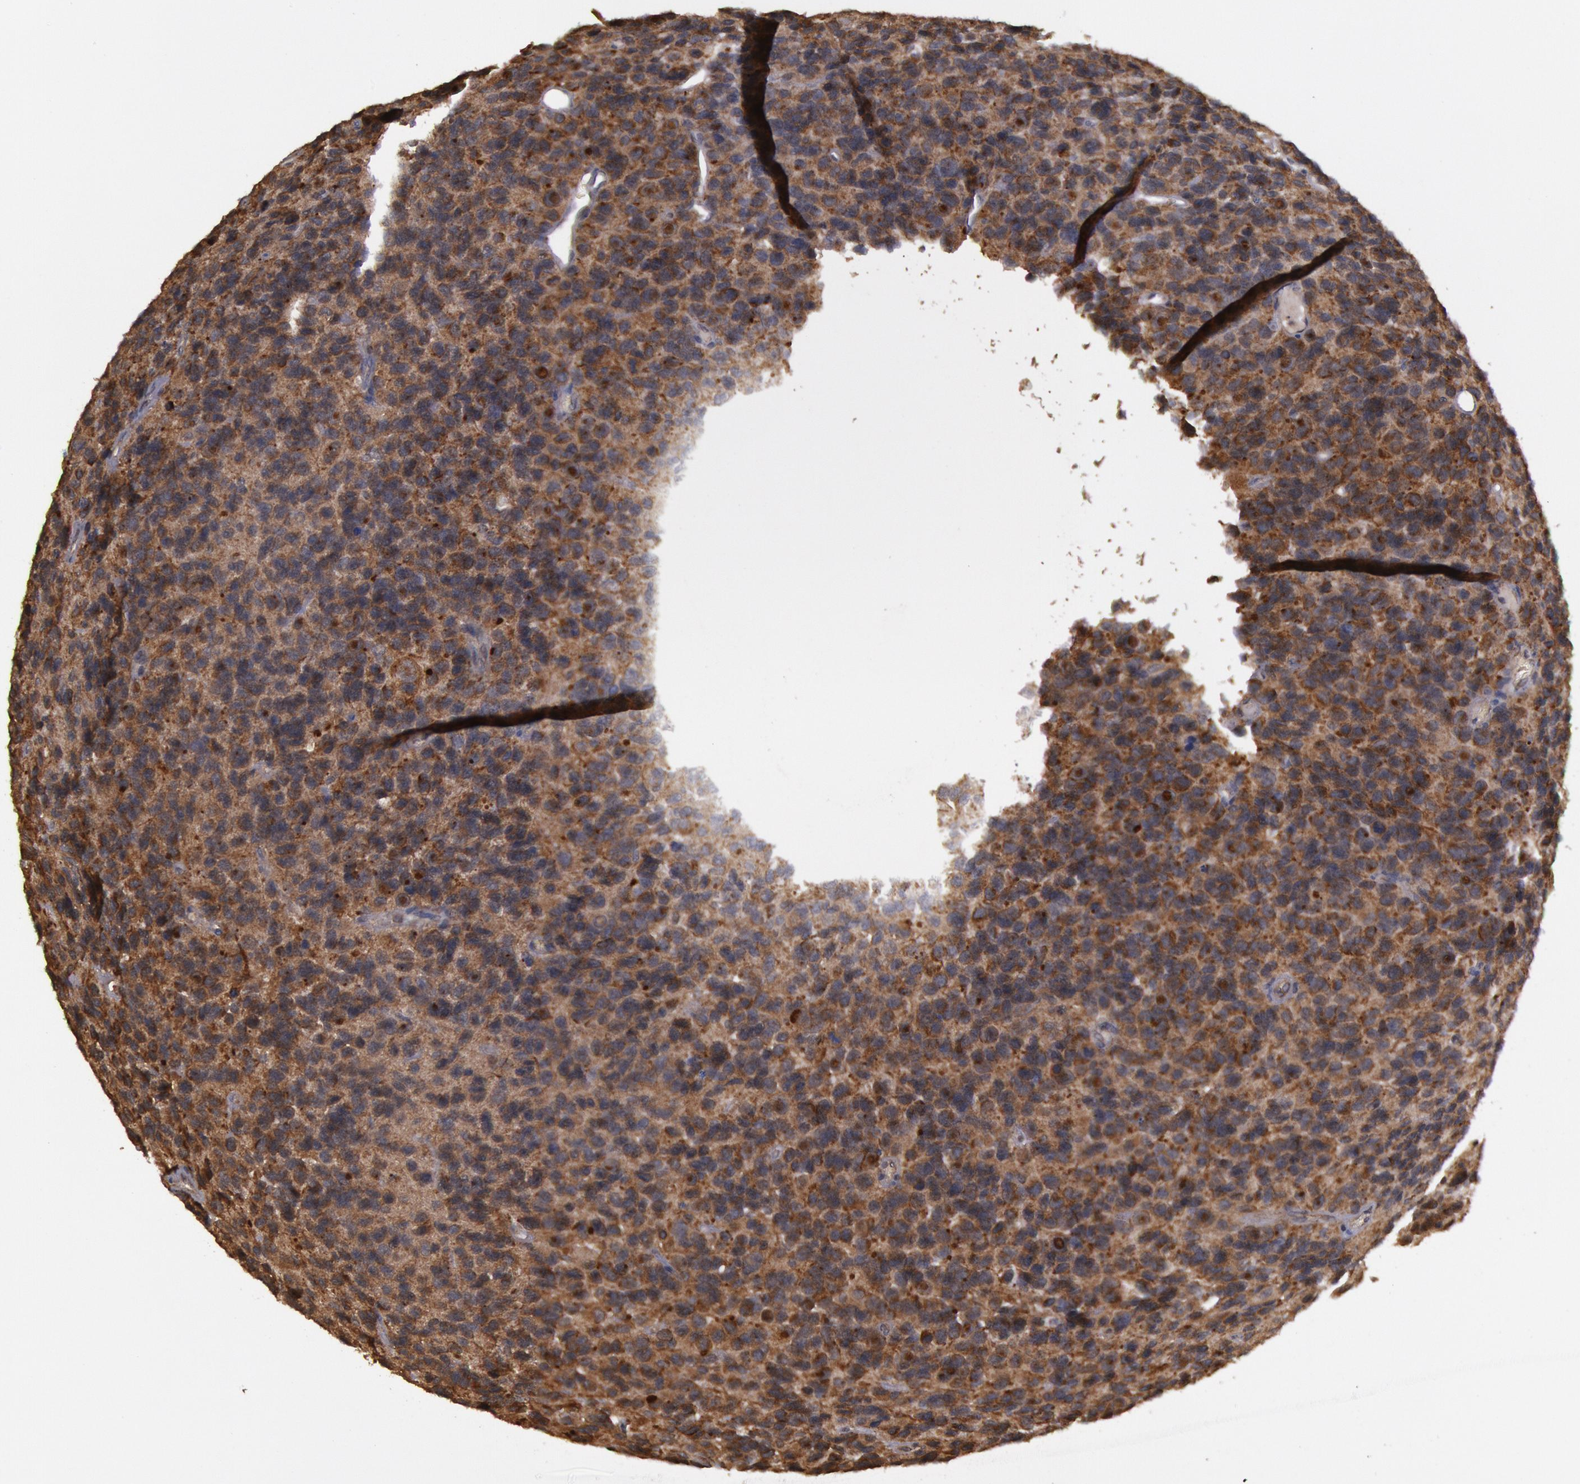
{"staining": {"intensity": "moderate", "quantity": ">75%", "location": "cytoplasmic/membranous"}, "tissue": "glioma", "cell_type": "Tumor cells", "image_type": "cancer", "snomed": [{"axis": "morphology", "description": "Glioma, malignant, High grade"}, {"axis": "topography", "description": "Brain"}], "caption": "Immunohistochemical staining of human glioma shows medium levels of moderate cytoplasmic/membranous staining in about >75% of tumor cells.", "gene": "USP14", "patient": {"sex": "male", "age": 77}}